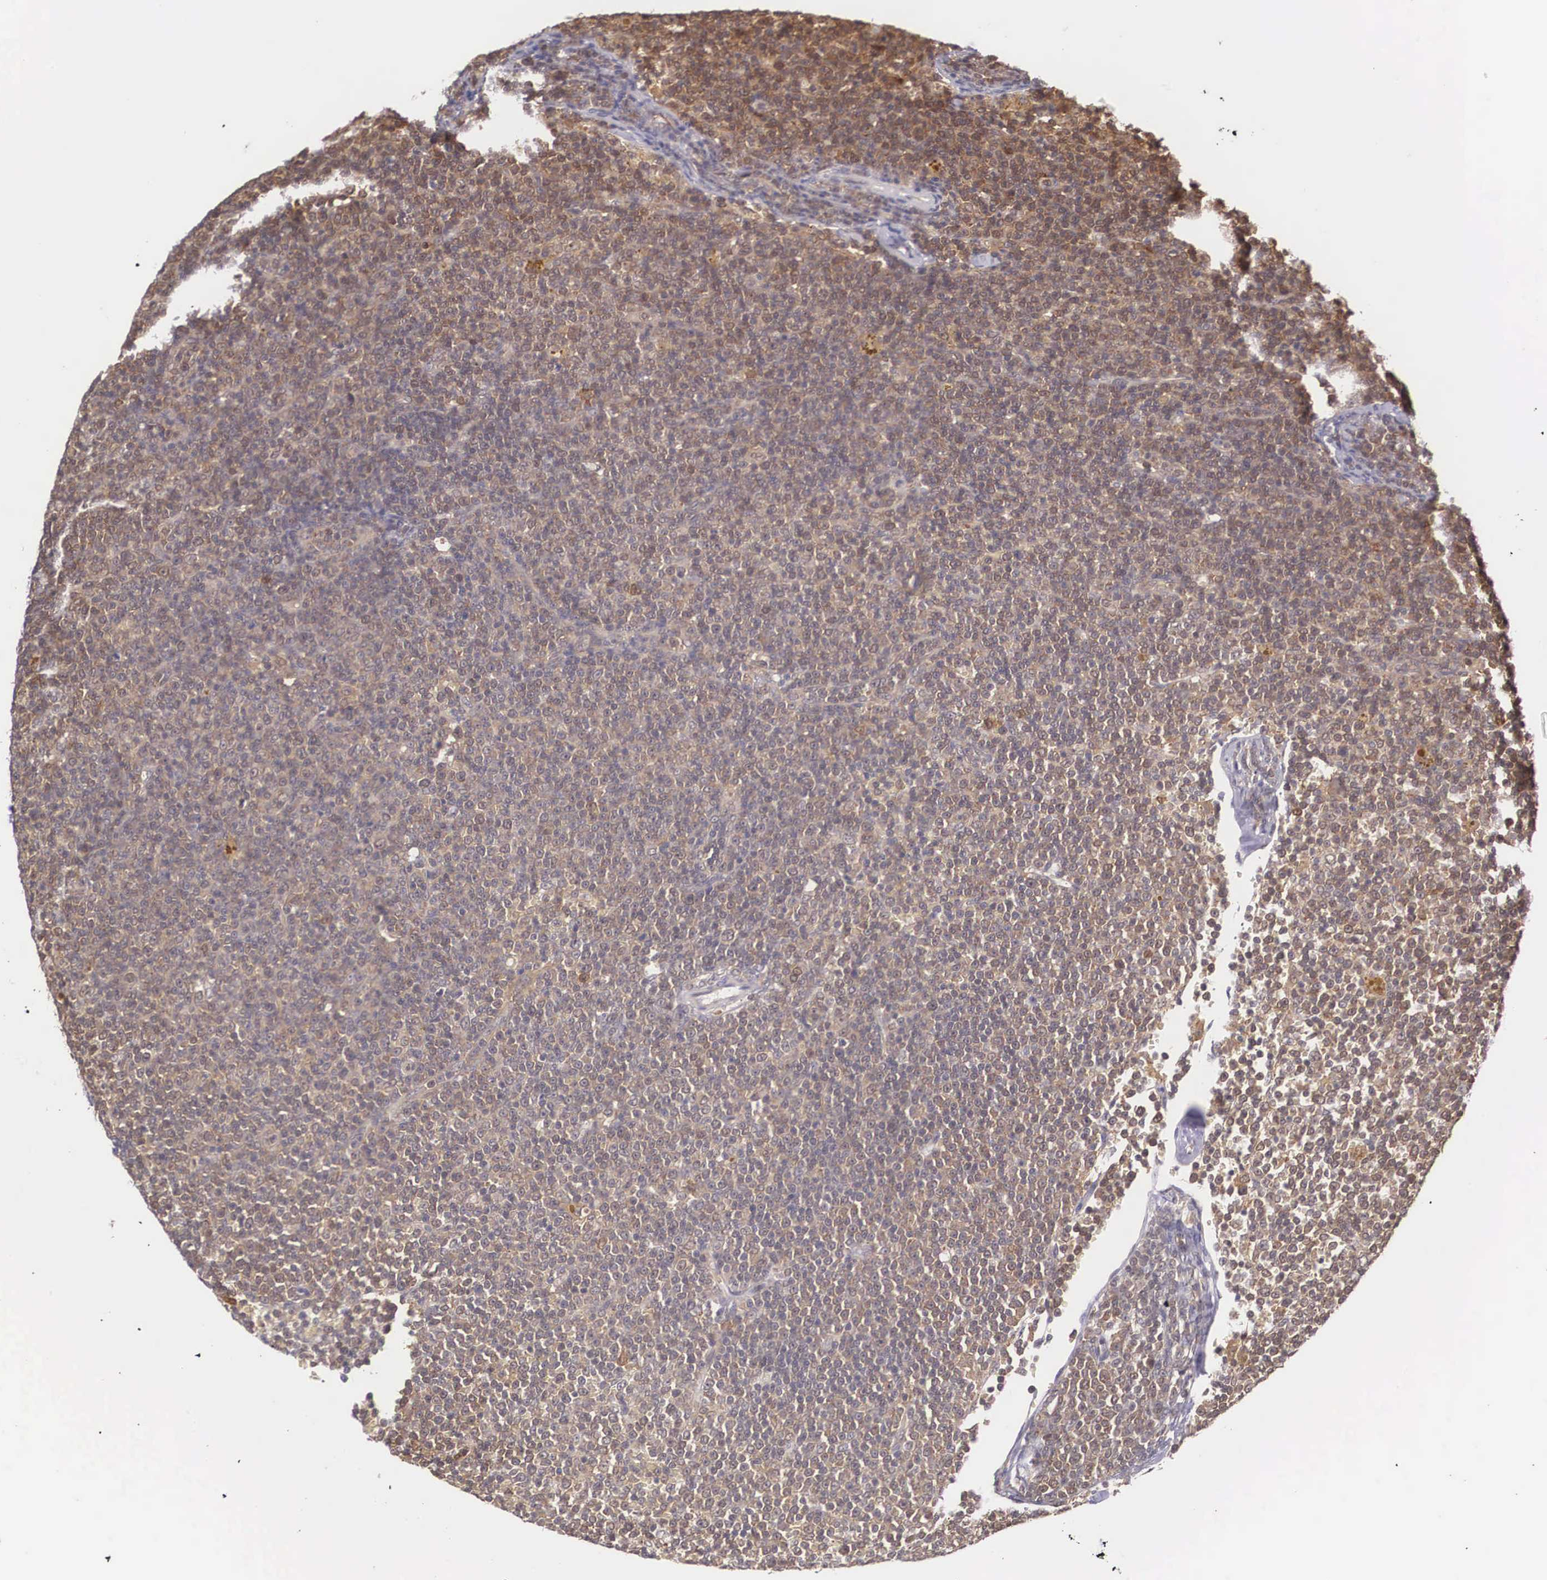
{"staining": {"intensity": "moderate", "quantity": ">75%", "location": "cytoplasmic/membranous"}, "tissue": "lymphoma", "cell_type": "Tumor cells", "image_type": "cancer", "snomed": [{"axis": "morphology", "description": "Malignant lymphoma, non-Hodgkin's type, Low grade"}, {"axis": "topography", "description": "Lymph node"}], "caption": "This micrograph exhibits immunohistochemistry (IHC) staining of low-grade malignant lymphoma, non-Hodgkin's type, with medium moderate cytoplasmic/membranous expression in about >75% of tumor cells.", "gene": "IGBP1", "patient": {"sex": "male", "age": 50}}